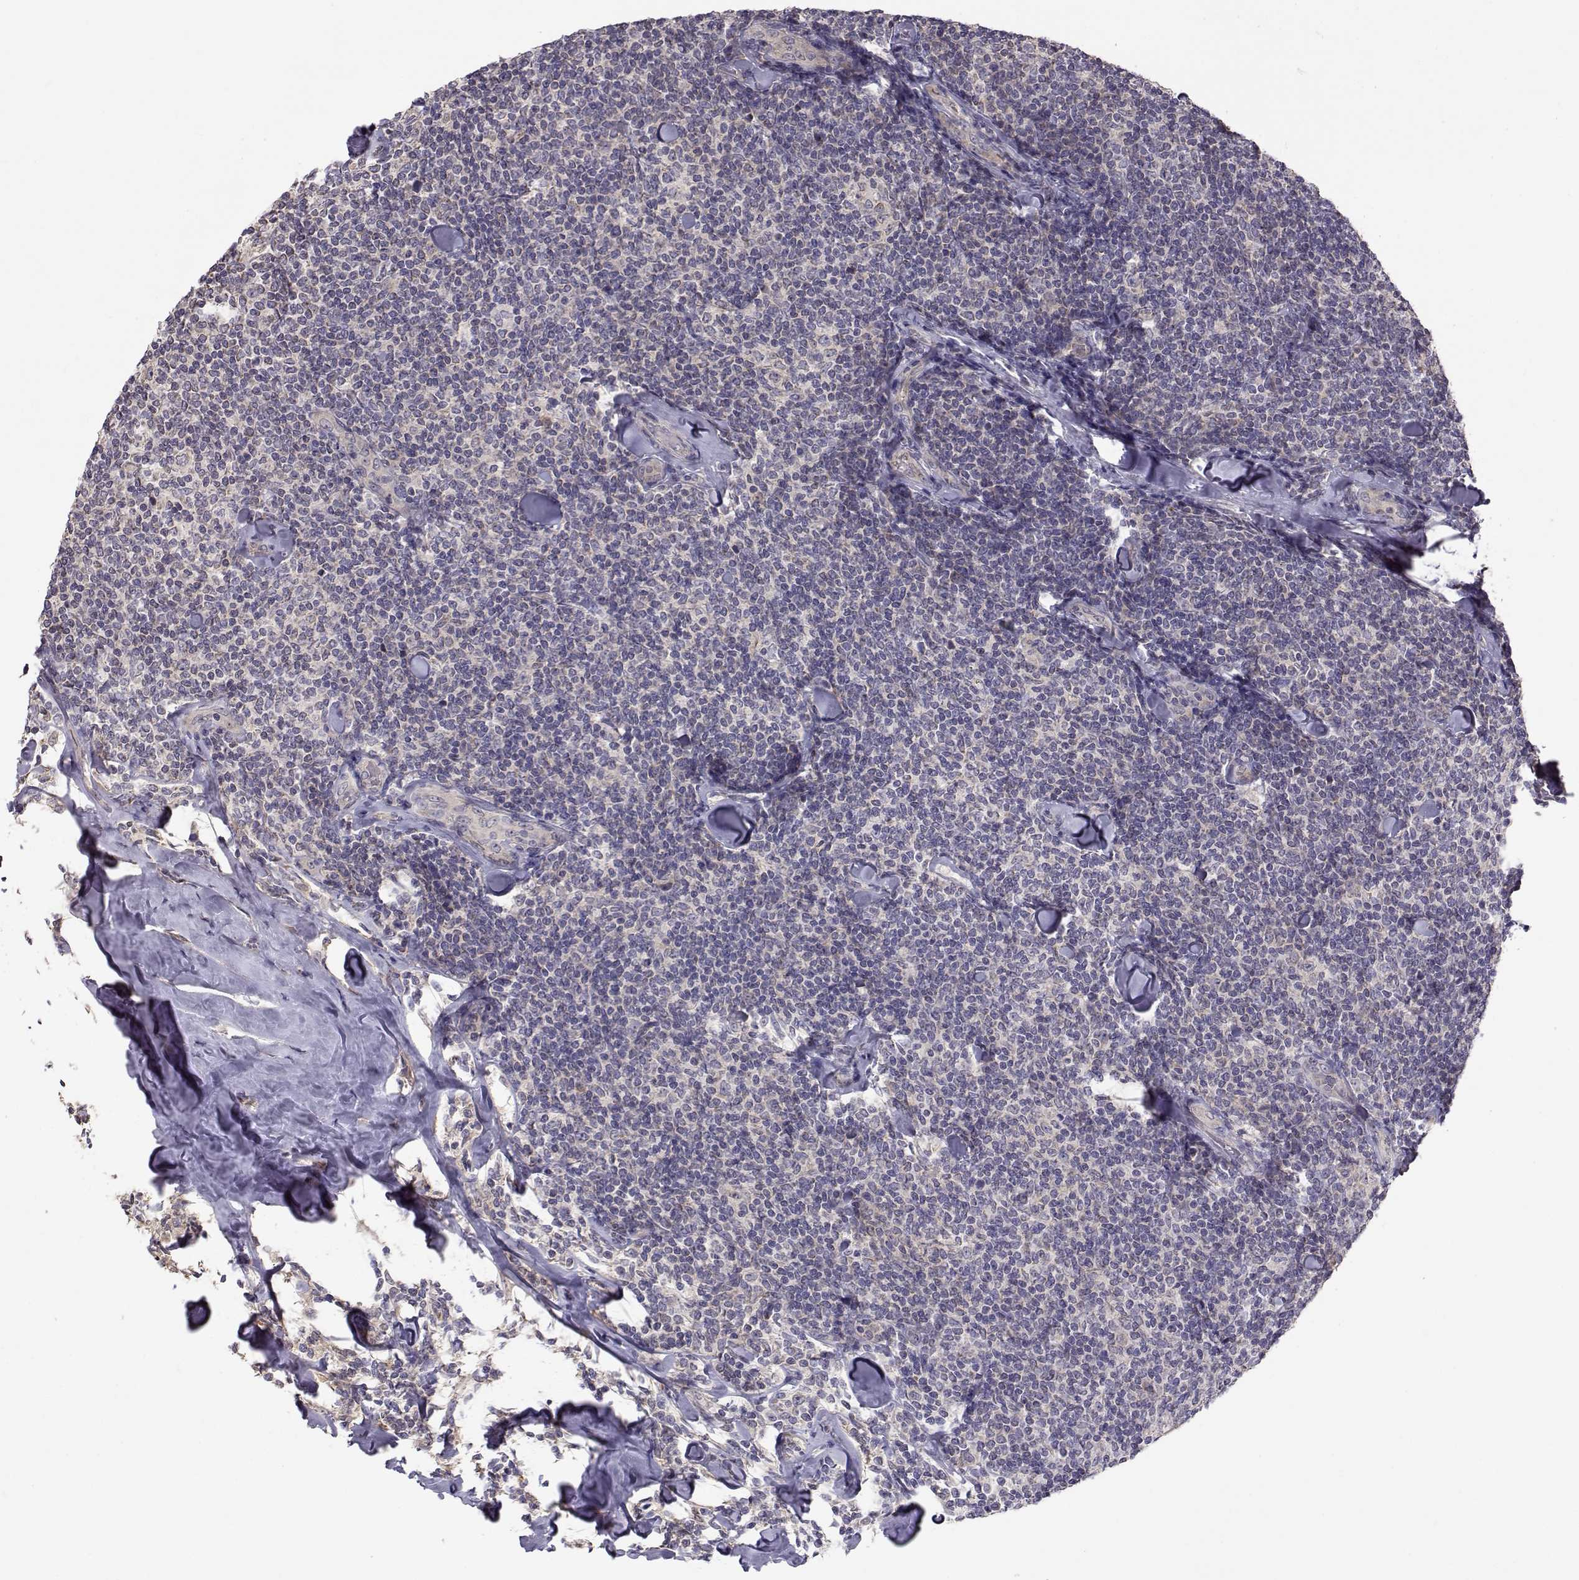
{"staining": {"intensity": "negative", "quantity": "none", "location": "none"}, "tissue": "lymphoma", "cell_type": "Tumor cells", "image_type": "cancer", "snomed": [{"axis": "morphology", "description": "Malignant lymphoma, non-Hodgkin's type, Low grade"}, {"axis": "topography", "description": "Lymph node"}], "caption": "IHC of lymphoma exhibits no expression in tumor cells.", "gene": "NCAM2", "patient": {"sex": "female", "age": 56}}